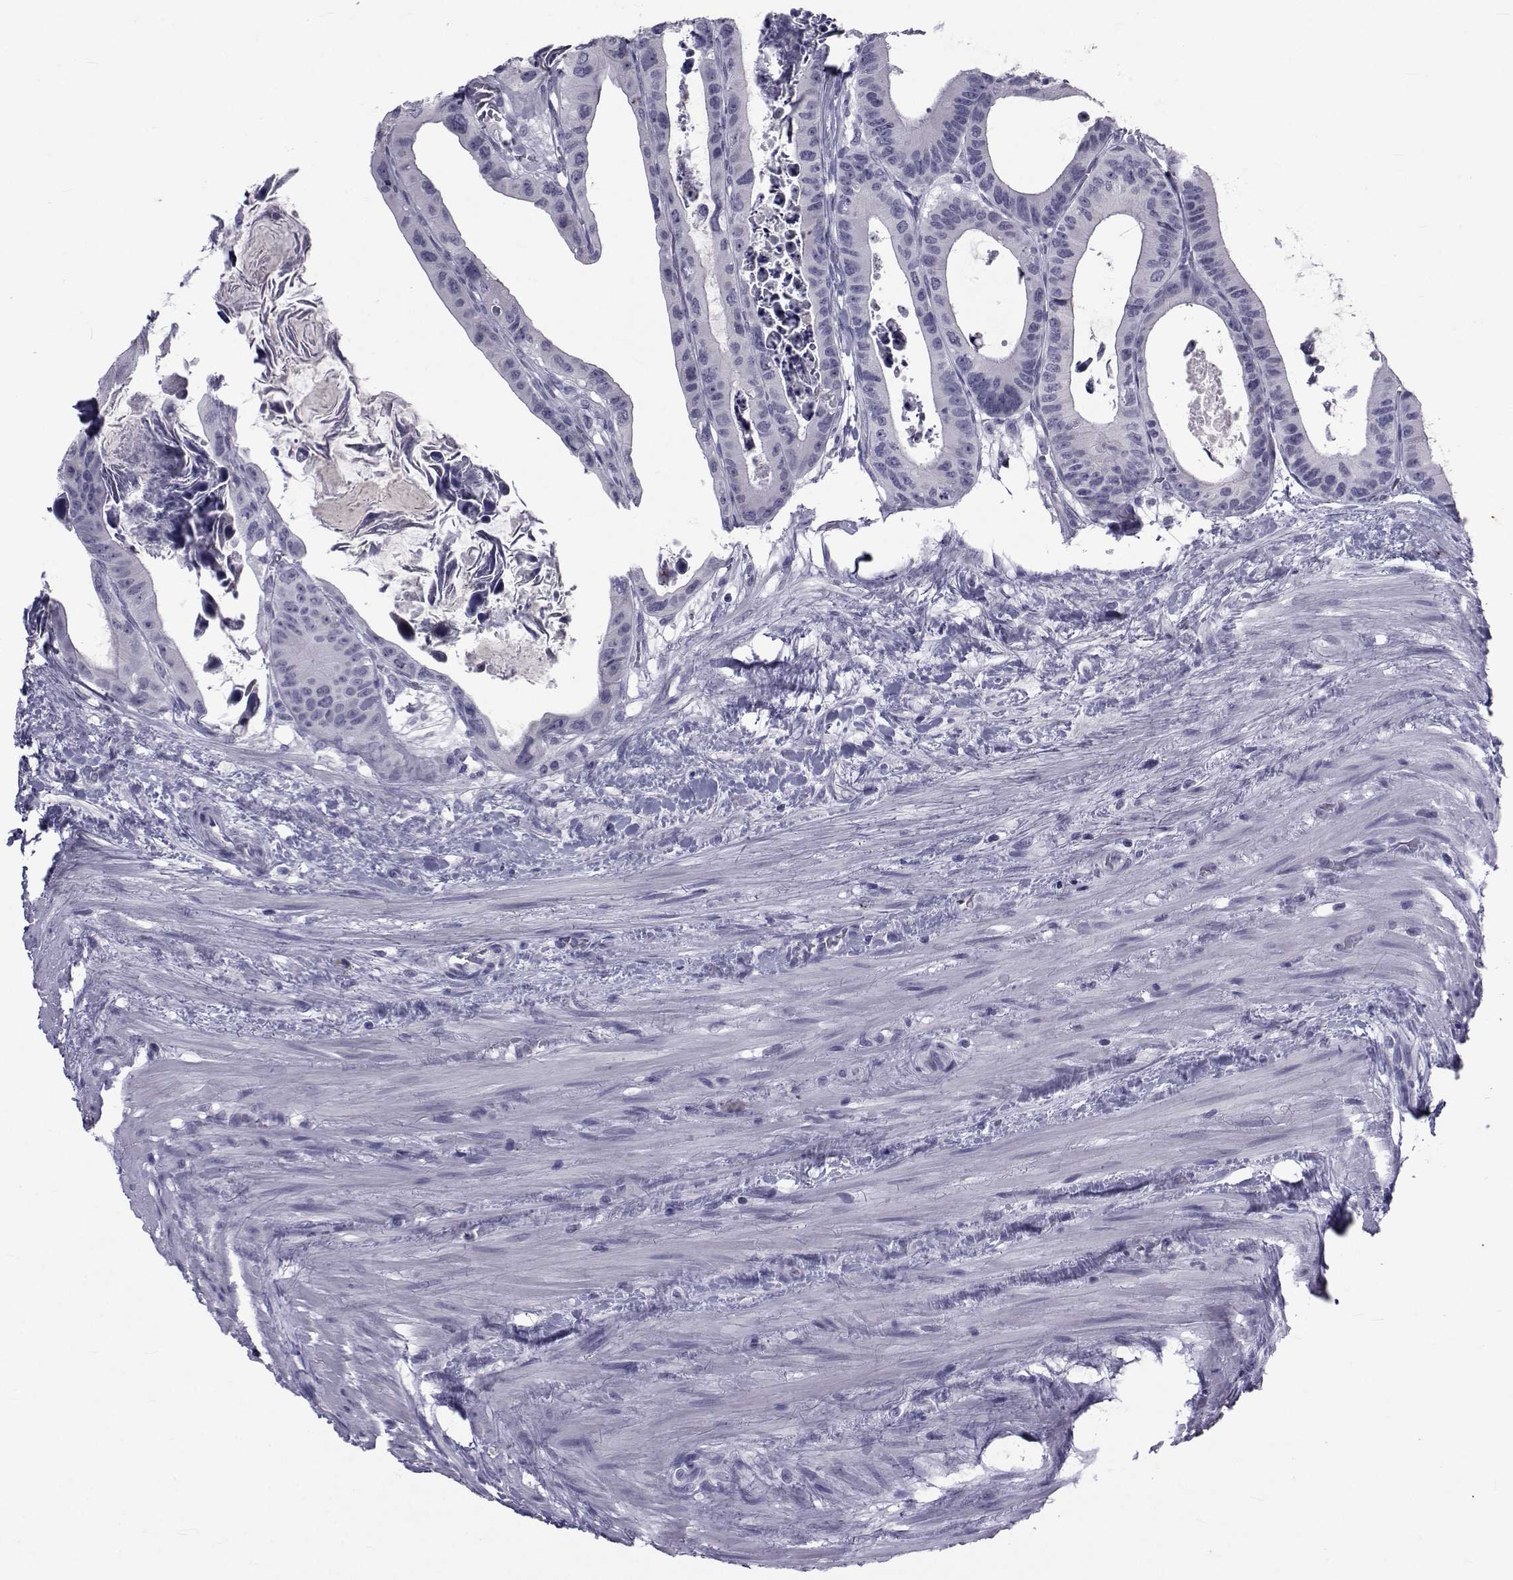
{"staining": {"intensity": "negative", "quantity": "none", "location": "none"}, "tissue": "colorectal cancer", "cell_type": "Tumor cells", "image_type": "cancer", "snomed": [{"axis": "morphology", "description": "Adenocarcinoma, NOS"}, {"axis": "topography", "description": "Rectum"}], "caption": "This is an immunohistochemistry photomicrograph of colorectal cancer (adenocarcinoma). There is no staining in tumor cells.", "gene": "PAX2", "patient": {"sex": "male", "age": 64}}